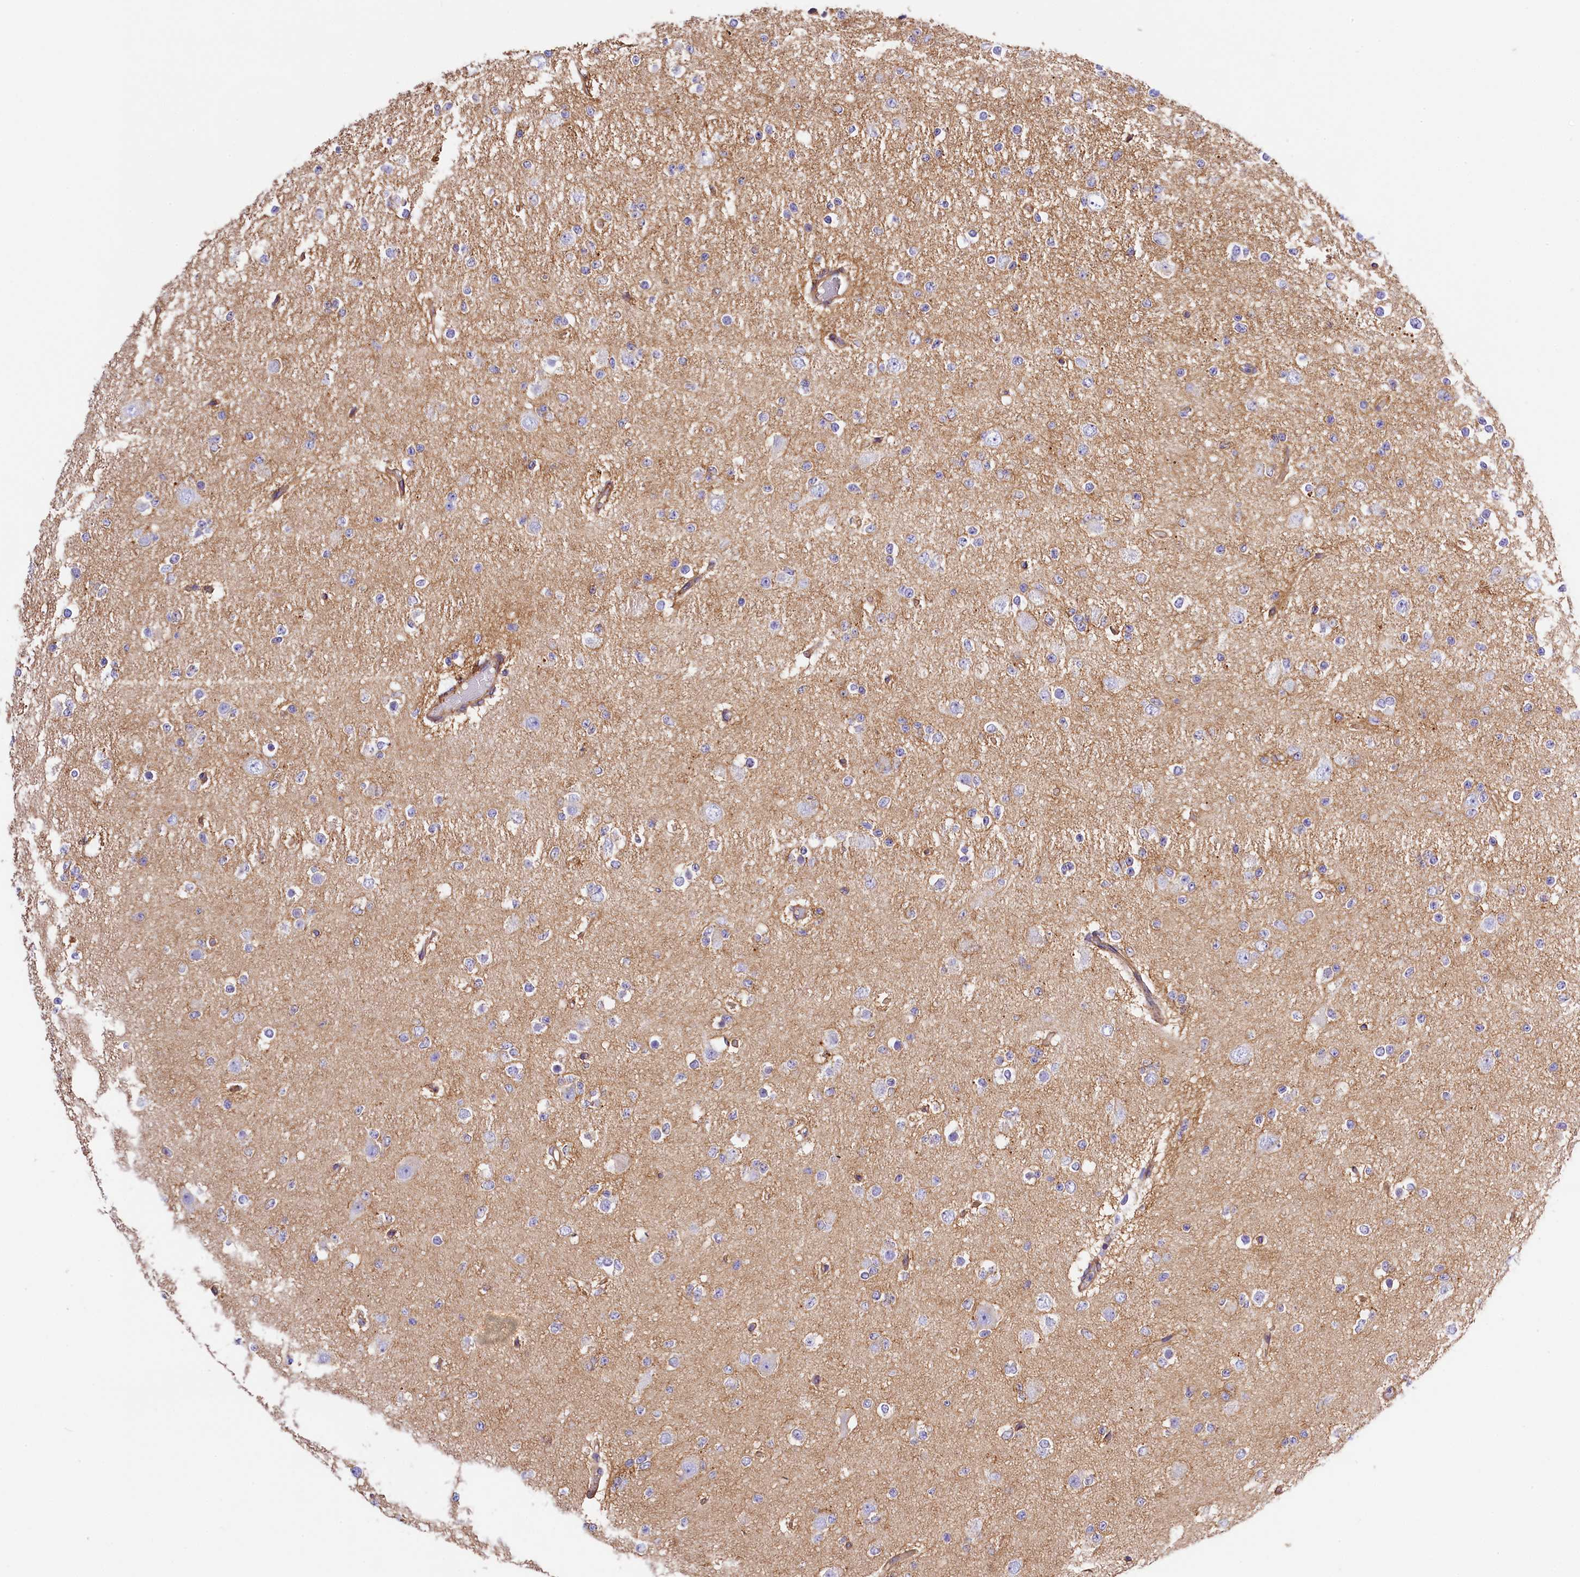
{"staining": {"intensity": "negative", "quantity": "none", "location": "none"}, "tissue": "glioma", "cell_type": "Tumor cells", "image_type": "cancer", "snomed": [{"axis": "morphology", "description": "Glioma, malignant, Low grade"}, {"axis": "topography", "description": "Brain"}], "caption": "High magnification brightfield microscopy of low-grade glioma (malignant) stained with DAB (brown) and counterstained with hematoxylin (blue): tumor cells show no significant expression.", "gene": "ATP2B4", "patient": {"sex": "female", "age": 22}}